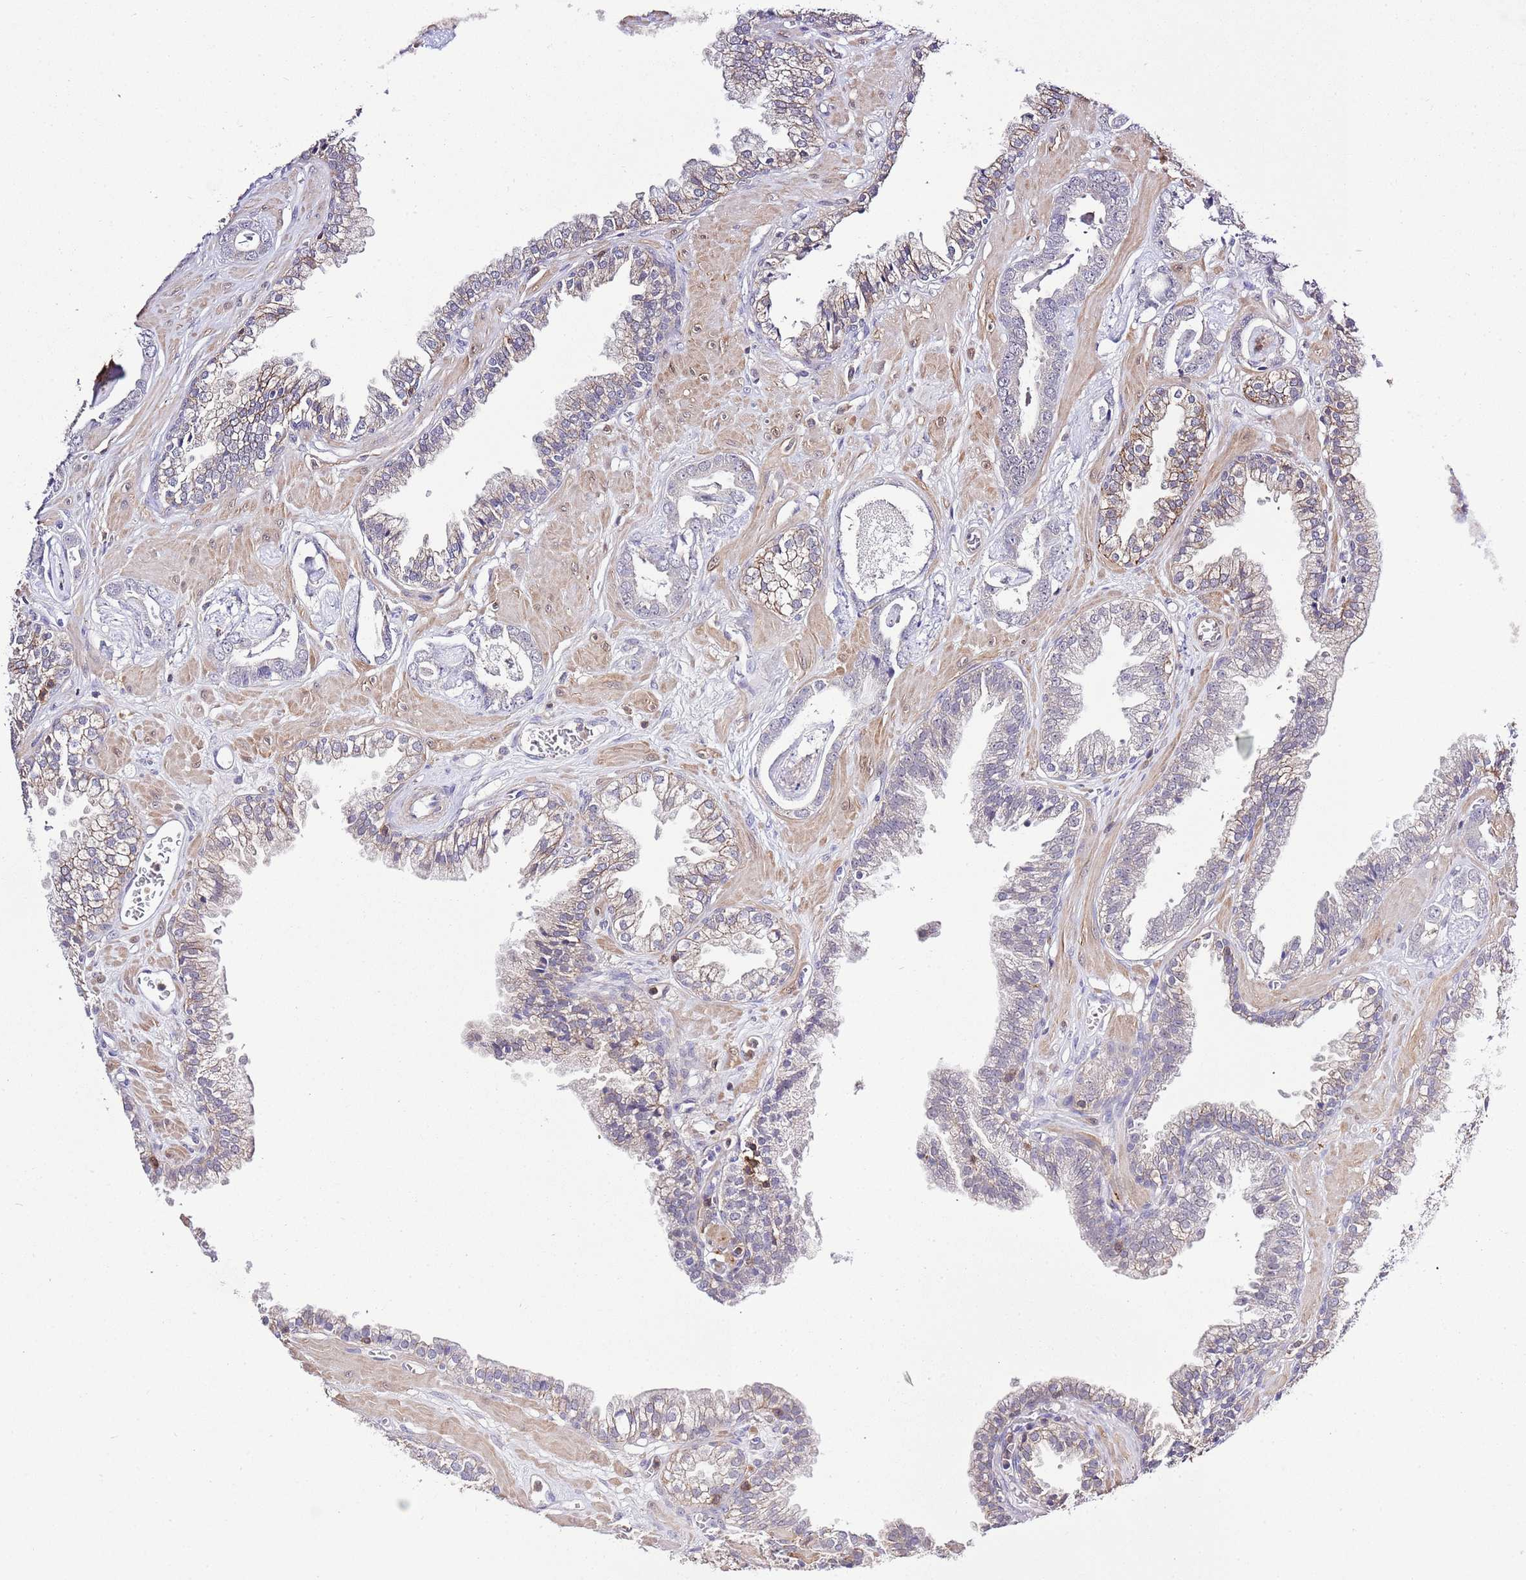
{"staining": {"intensity": "negative", "quantity": "none", "location": "none"}, "tissue": "prostate cancer", "cell_type": "Tumor cells", "image_type": "cancer", "snomed": [{"axis": "morphology", "description": "Adenocarcinoma, Low grade"}, {"axis": "topography", "description": "Prostate"}], "caption": "A micrograph of human low-grade adenocarcinoma (prostate) is negative for staining in tumor cells. (DAB IHC visualized using brightfield microscopy, high magnification).", "gene": "EFHD1", "patient": {"sex": "male", "age": 60}}